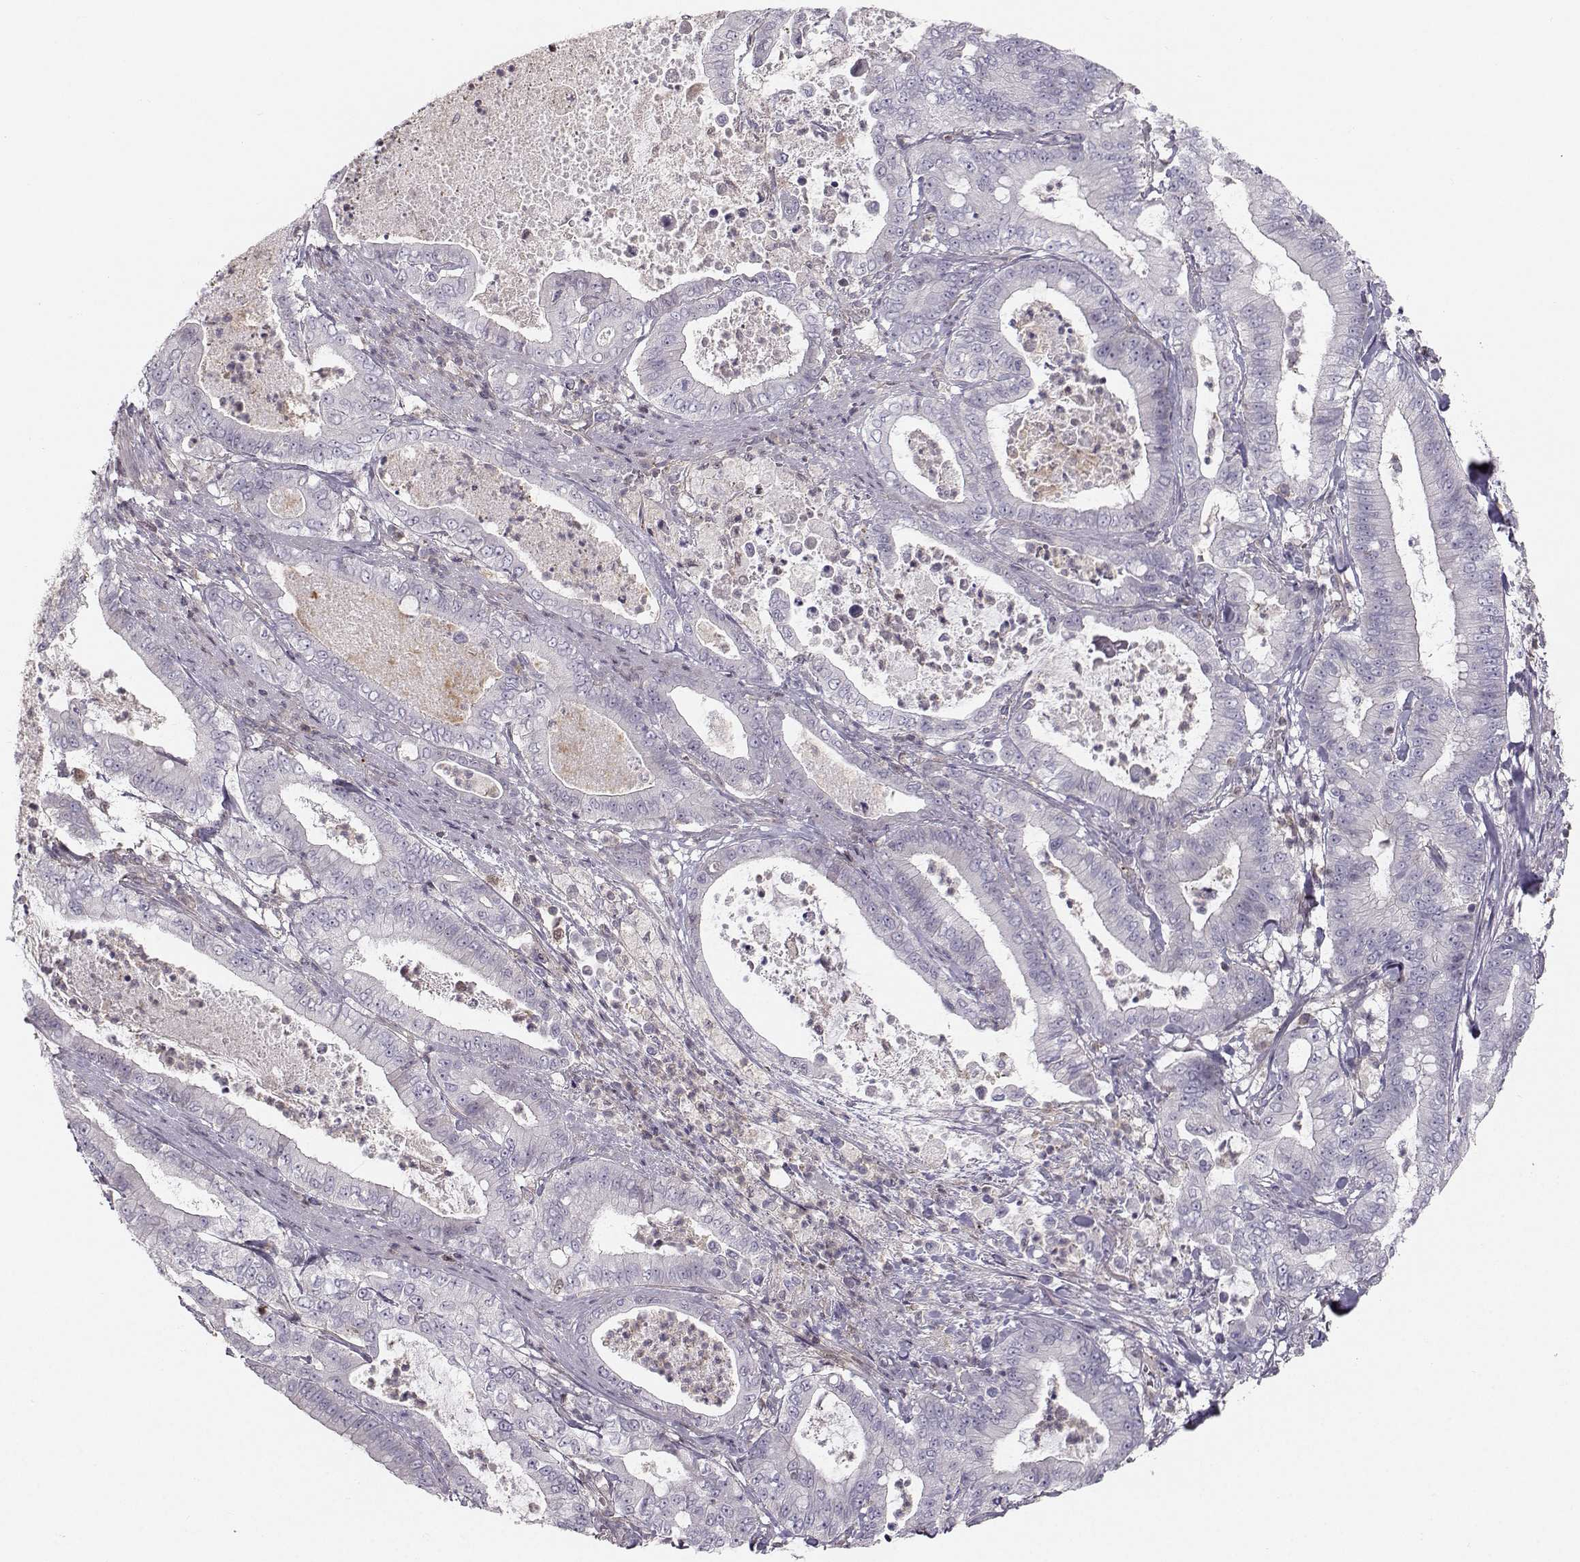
{"staining": {"intensity": "negative", "quantity": "none", "location": "none"}, "tissue": "pancreatic cancer", "cell_type": "Tumor cells", "image_type": "cancer", "snomed": [{"axis": "morphology", "description": "Adenocarcinoma, NOS"}, {"axis": "topography", "description": "Pancreas"}], "caption": "Immunohistochemistry image of neoplastic tissue: human pancreatic adenocarcinoma stained with DAB exhibits no significant protein positivity in tumor cells.", "gene": "ASB16", "patient": {"sex": "male", "age": 71}}